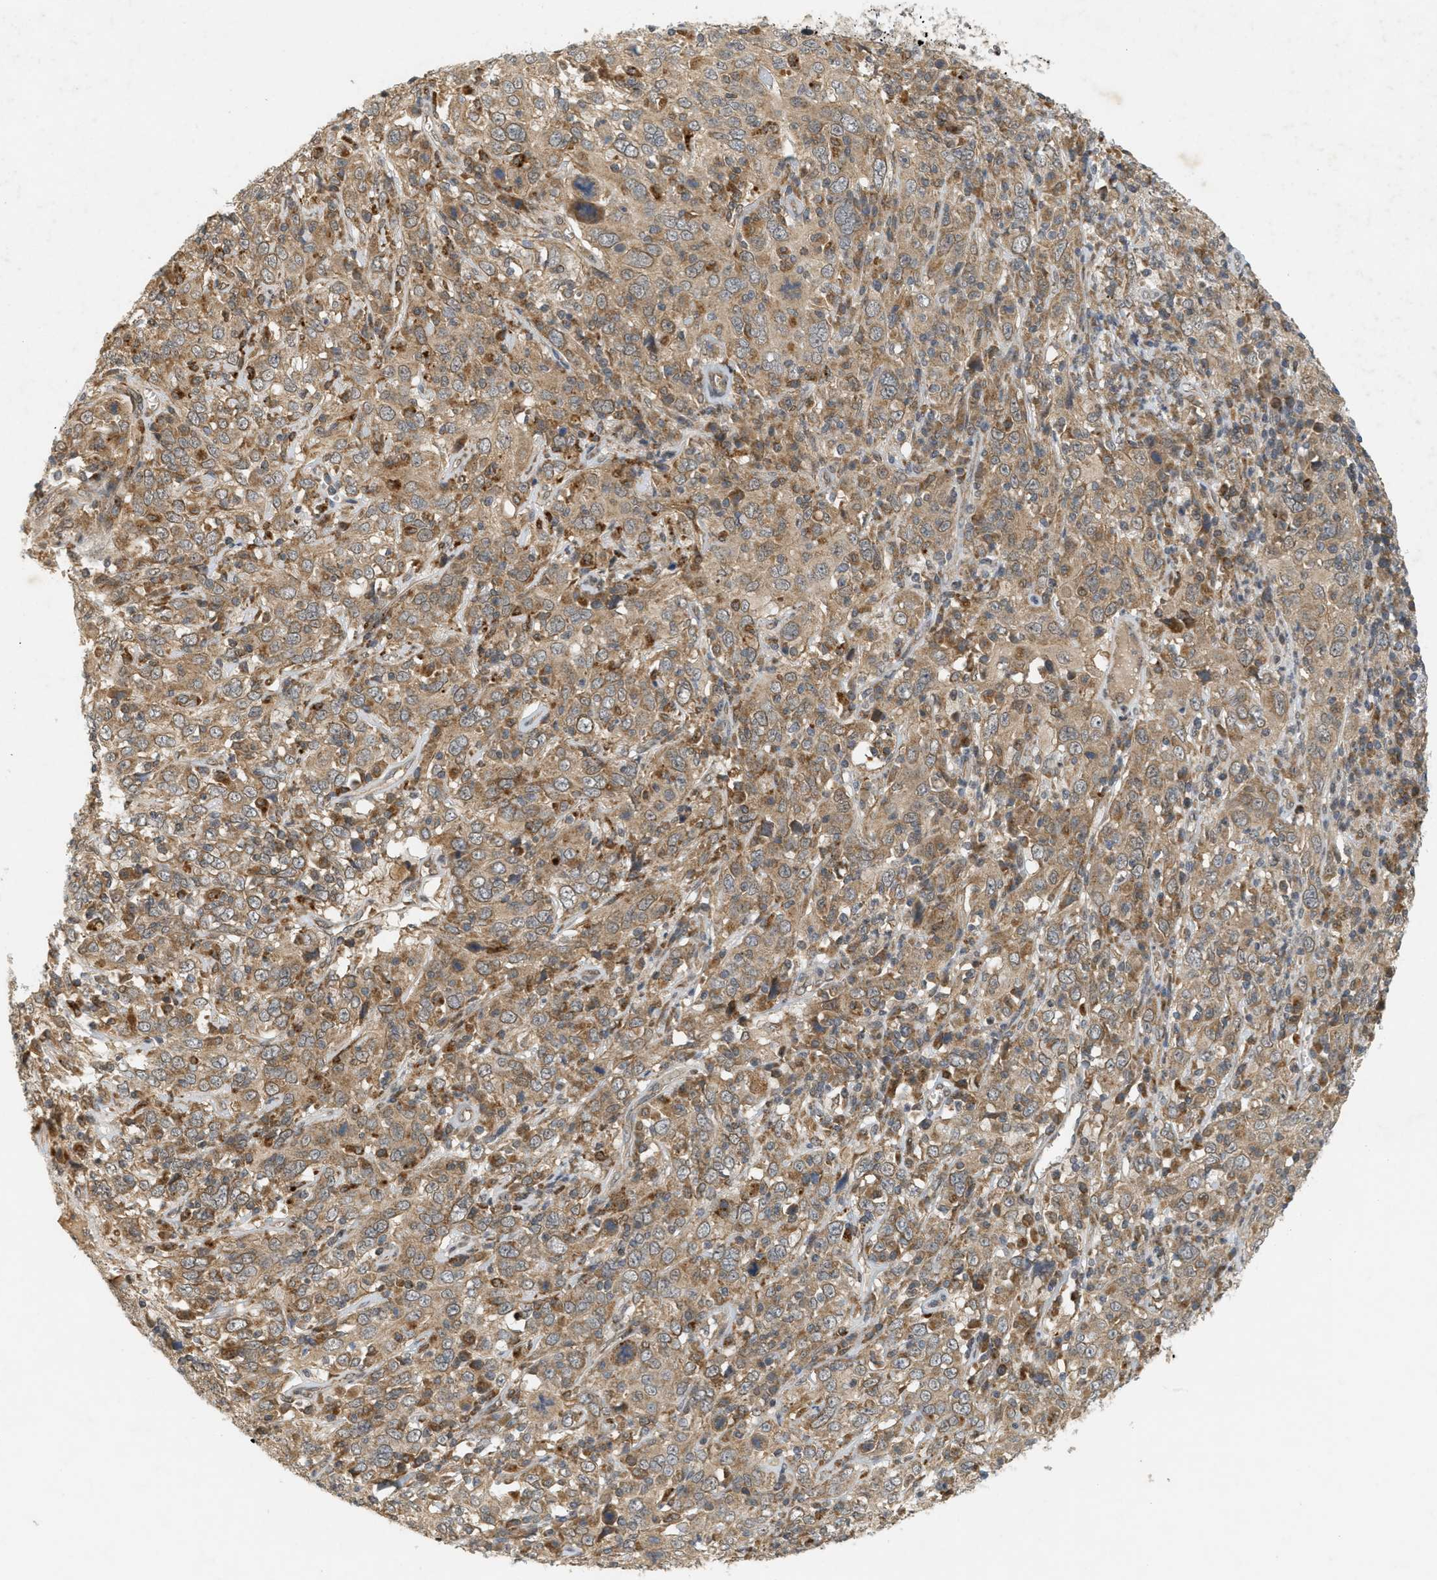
{"staining": {"intensity": "moderate", "quantity": ">75%", "location": "cytoplasmic/membranous"}, "tissue": "cervical cancer", "cell_type": "Tumor cells", "image_type": "cancer", "snomed": [{"axis": "morphology", "description": "Squamous cell carcinoma, NOS"}, {"axis": "topography", "description": "Cervix"}], "caption": "High-magnification brightfield microscopy of cervical cancer (squamous cell carcinoma) stained with DAB (3,3'-diaminobenzidine) (brown) and counterstained with hematoxylin (blue). tumor cells exhibit moderate cytoplasmic/membranous staining is identified in about>75% of cells. (IHC, brightfield microscopy, high magnification).", "gene": "PRKD1", "patient": {"sex": "female", "age": 46}}